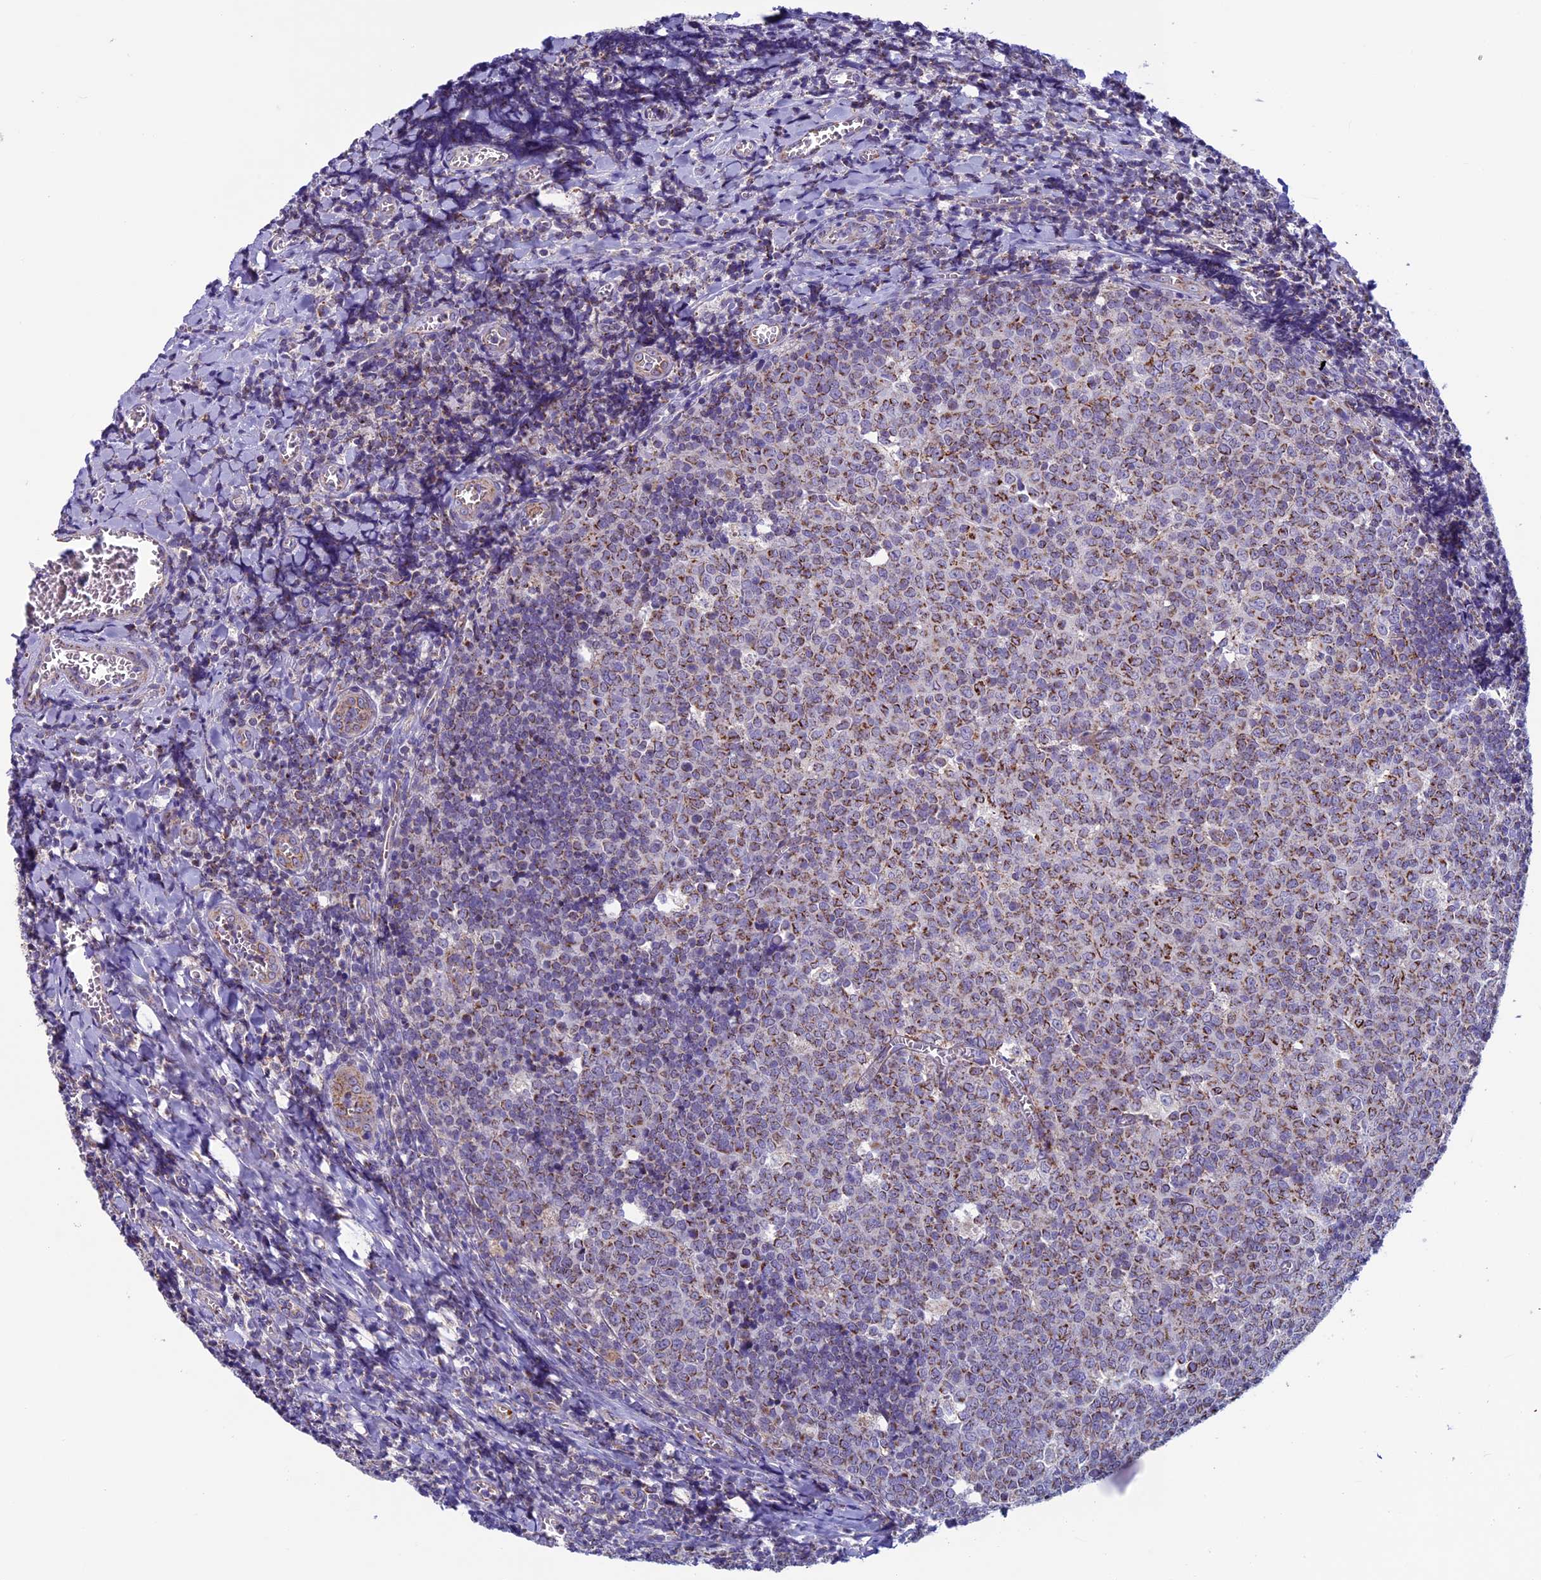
{"staining": {"intensity": "strong", "quantity": "25%-75%", "location": "cytoplasmic/membranous"}, "tissue": "tonsil", "cell_type": "Germinal center cells", "image_type": "normal", "snomed": [{"axis": "morphology", "description": "Normal tissue, NOS"}, {"axis": "topography", "description": "Tonsil"}], "caption": "Immunohistochemistry (IHC) histopathology image of unremarkable tonsil: human tonsil stained using IHC demonstrates high levels of strong protein expression localized specifically in the cytoplasmic/membranous of germinal center cells, appearing as a cytoplasmic/membranous brown color.", "gene": "MFSD12", "patient": {"sex": "male", "age": 27}}